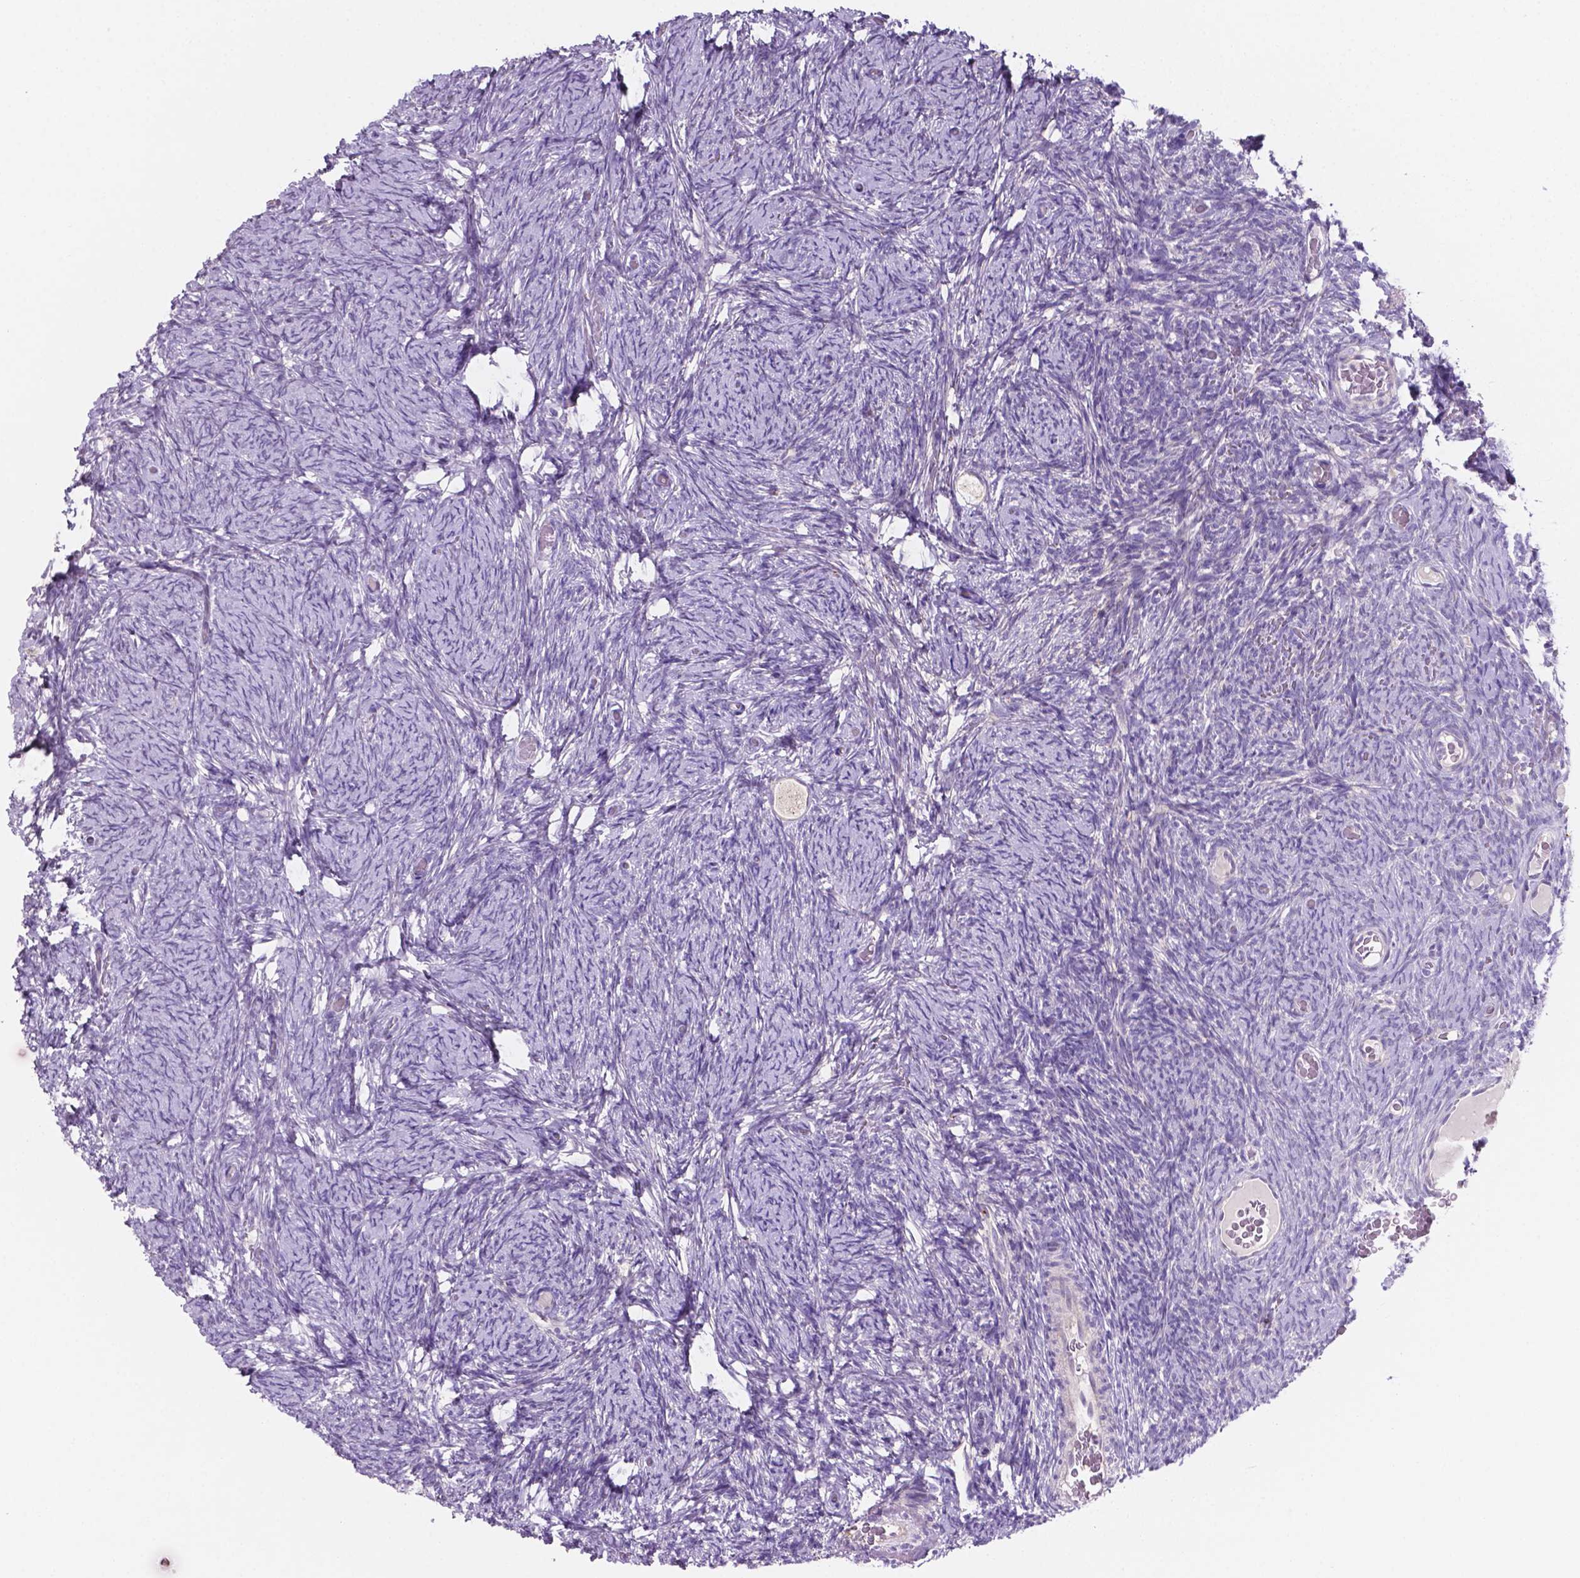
{"staining": {"intensity": "moderate", "quantity": "<25%", "location": "cytoplasmic/membranous"}, "tissue": "ovary", "cell_type": "Follicle cells", "image_type": "normal", "snomed": [{"axis": "morphology", "description": "Normal tissue, NOS"}, {"axis": "topography", "description": "Ovary"}], "caption": "Immunohistochemistry image of normal ovary stained for a protein (brown), which shows low levels of moderate cytoplasmic/membranous staining in about <25% of follicle cells.", "gene": "MKRN2OS", "patient": {"sex": "female", "age": 34}}